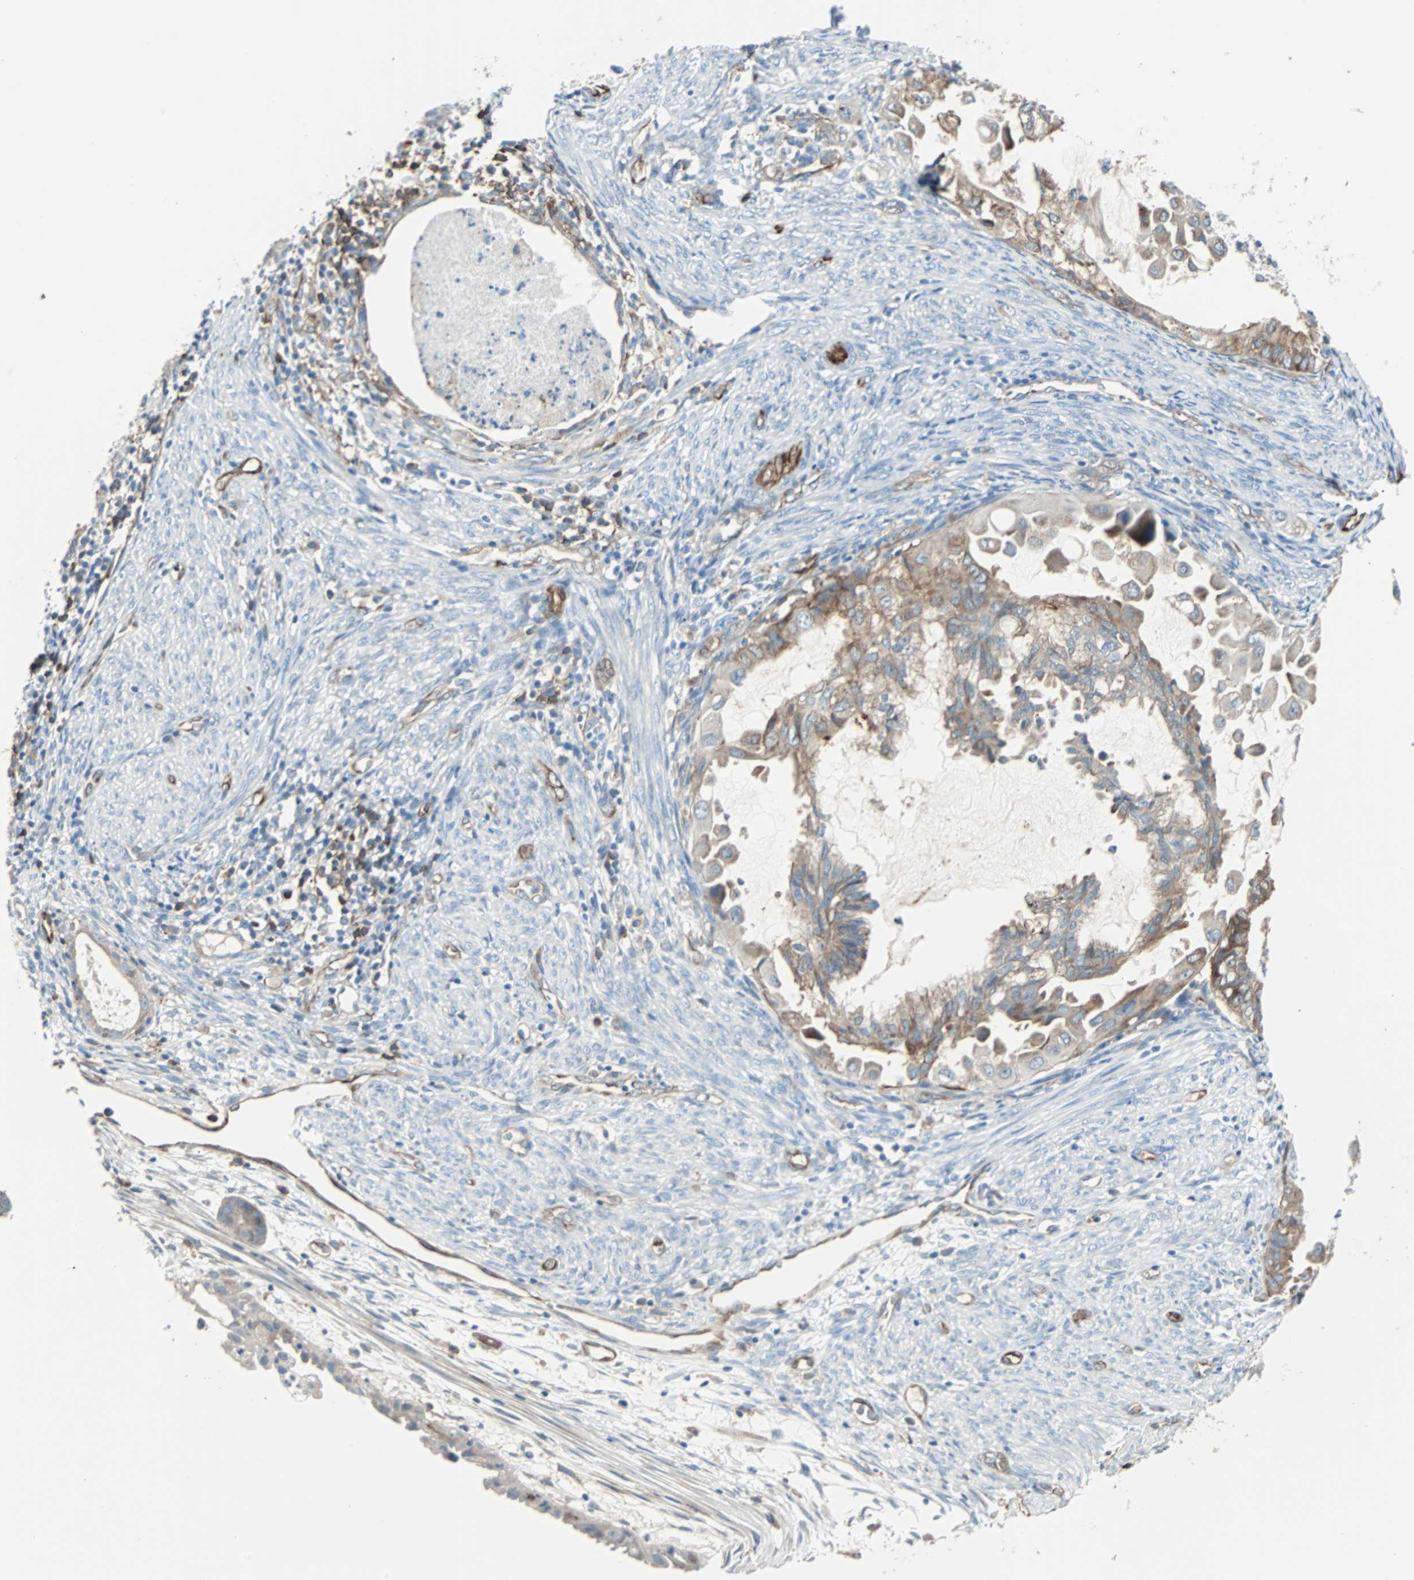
{"staining": {"intensity": "moderate", "quantity": ">75%", "location": "cytoplasmic/membranous"}, "tissue": "cervical cancer", "cell_type": "Tumor cells", "image_type": "cancer", "snomed": [{"axis": "morphology", "description": "Normal tissue, NOS"}, {"axis": "morphology", "description": "Adenocarcinoma, NOS"}, {"axis": "topography", "description": "Cervix"}, {"axis": "topography", "description": "Endometrium"}], "caption": "This is an image of immunohistochemistry (IHC) staining of cervical cancer (adenocarcinoma), which shows moderate expression in the cytoplasmic/membranous of tumor cells.", "gene": "SWAP70", "patient": {"sex": "female", "age": 86}}